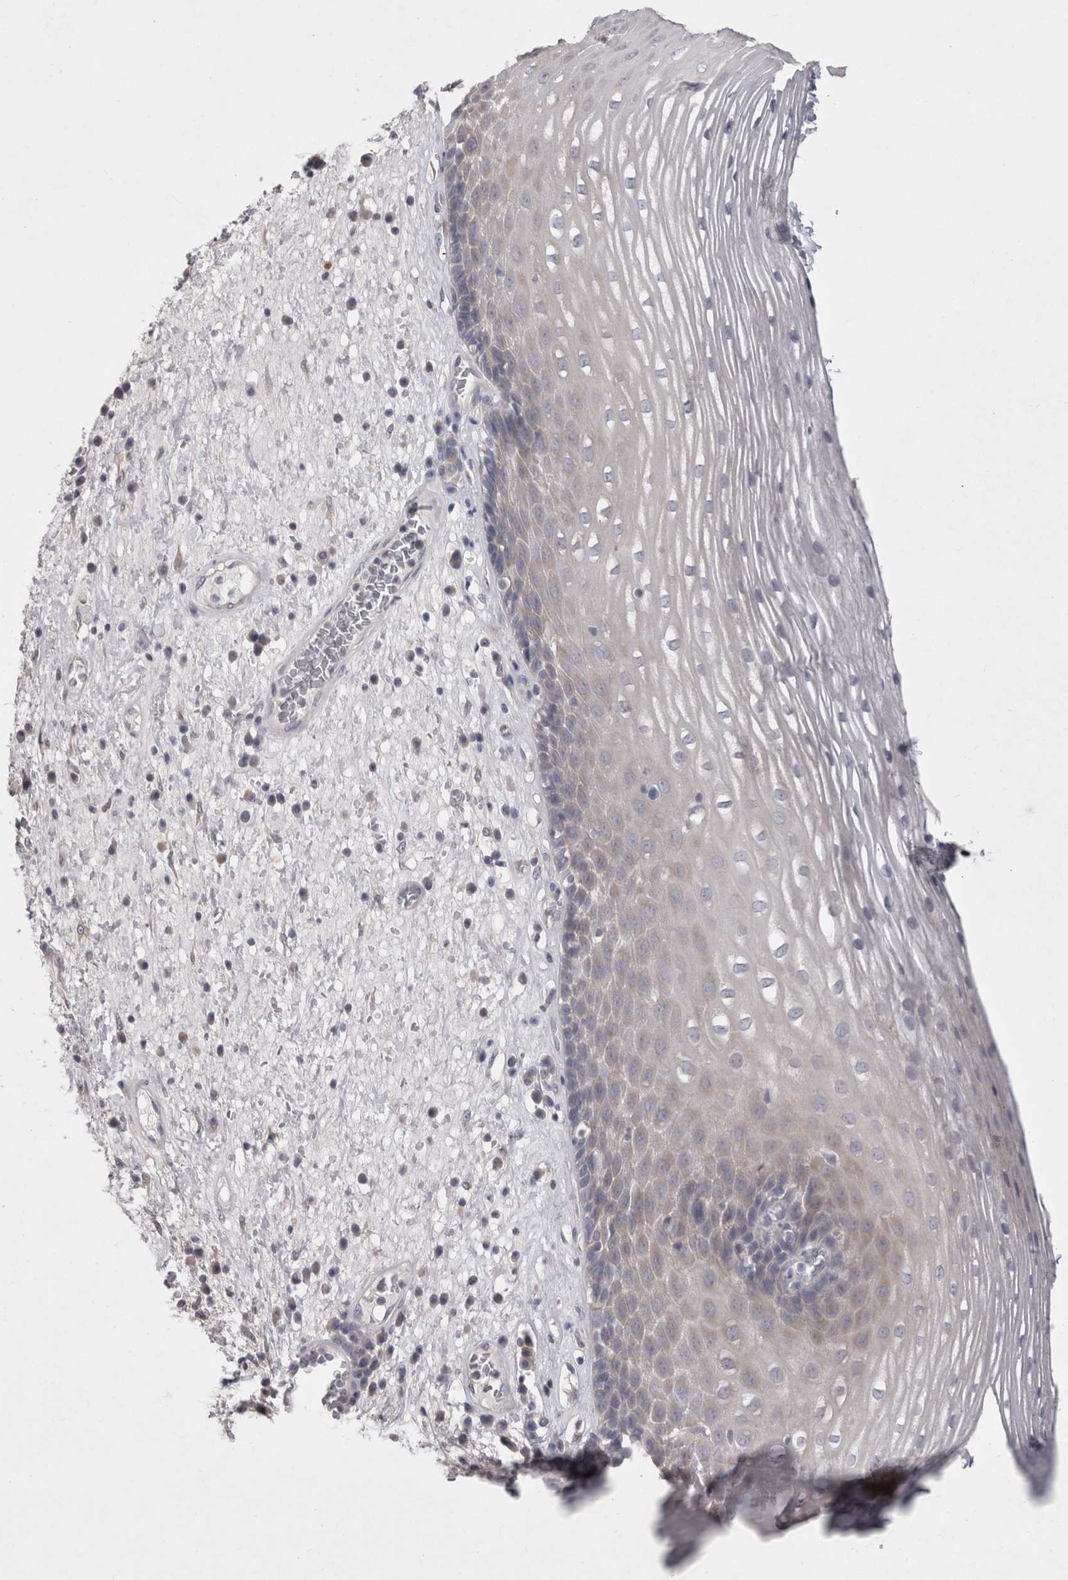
{"staining": {"intensity": "weak", "quantity": "<25%", "location": "cytoplasmic/membranous"}, "tissue": "esophagus", "cell_type": "Squamous epithelial cells", "image_type": "normal", "snomed": [{"axis": "morphology", "description": "Normal tissue, NOS"}, {"axis": "morphology", "description": "Adenocarcinoma, NOS"}, {"axis": "topography", "description": "Esophagus"}], "caption": "High power microscopy micrograph of an immunohistochemistry photomicrograph of normal esophagus, revealing no significant staining in squamous epithelial cells.", "gene": "LRRC40", "patient": {"sex": "male", "age": 62}}